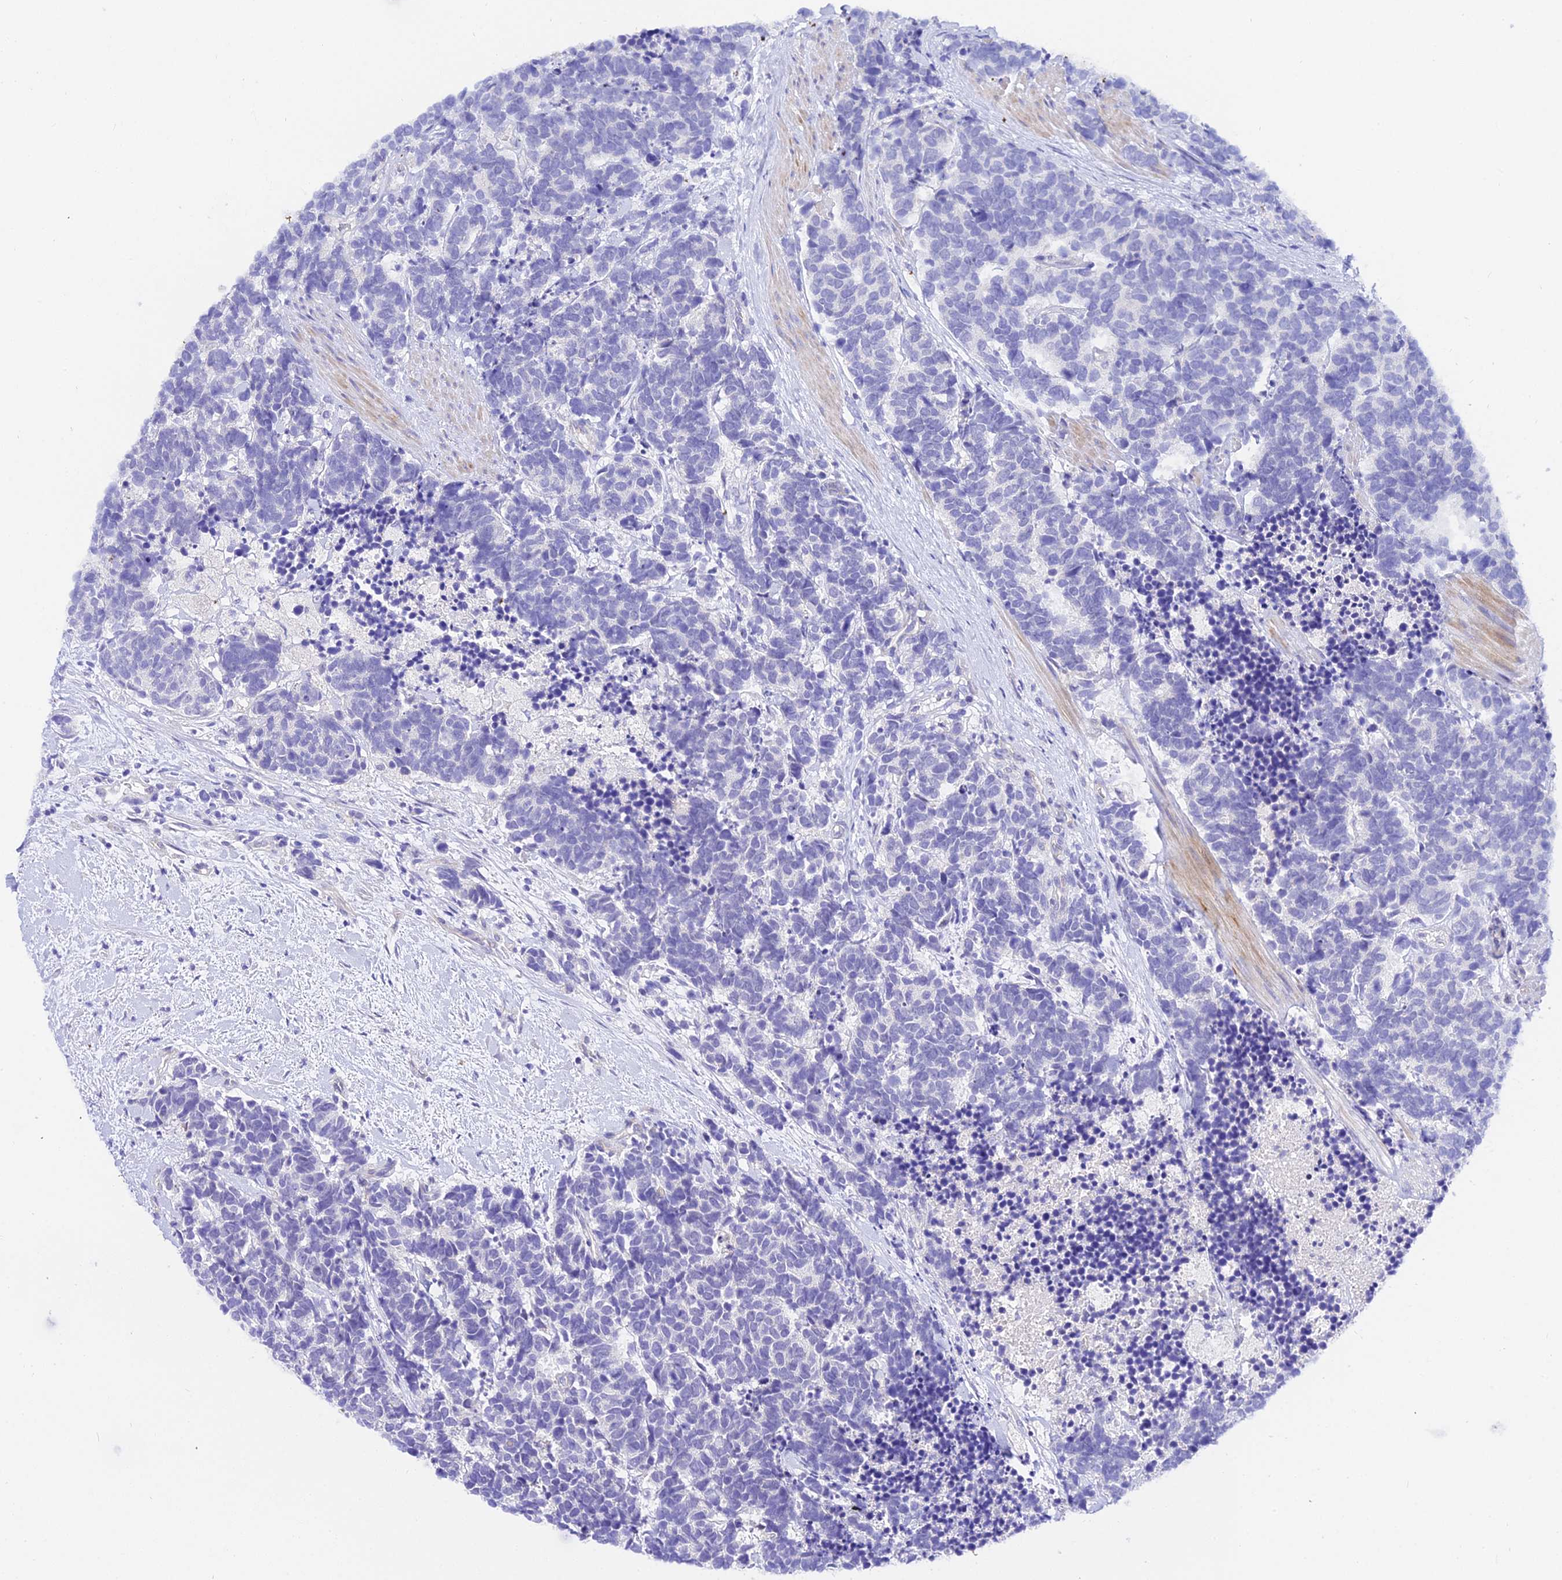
{"staining": {"intensity": "negative", "quantity": "none", "location": "none"}, "tissue": "carcinoid", "cell_type": "Tumor cells", "image_type": "cancer", "snomed": [{"axis": "morphology", "description": "Carcinoma, NOS"}, {"axis": "morphology", "description": "Carcinoid, malignant, NOS"}, {"axis": "topography", "description": "Prostate"}], "caption": "Immunohistochemistry (IHC) photomicrograph of neoplastic tissue: human carcinoid stained with DAB (3,3'-diaminobenzidine) exhibits no significant protein expression in tumor cells. The staining was performed using DAB (3,3'-diaminobenzidine) to visualize the protein expression in brown, while the nuclei were stained in blue with hematoxylin (Magnification: 20x).", "gene": "DEFB106A", "patient": {"sex": "male", "age": 57}}